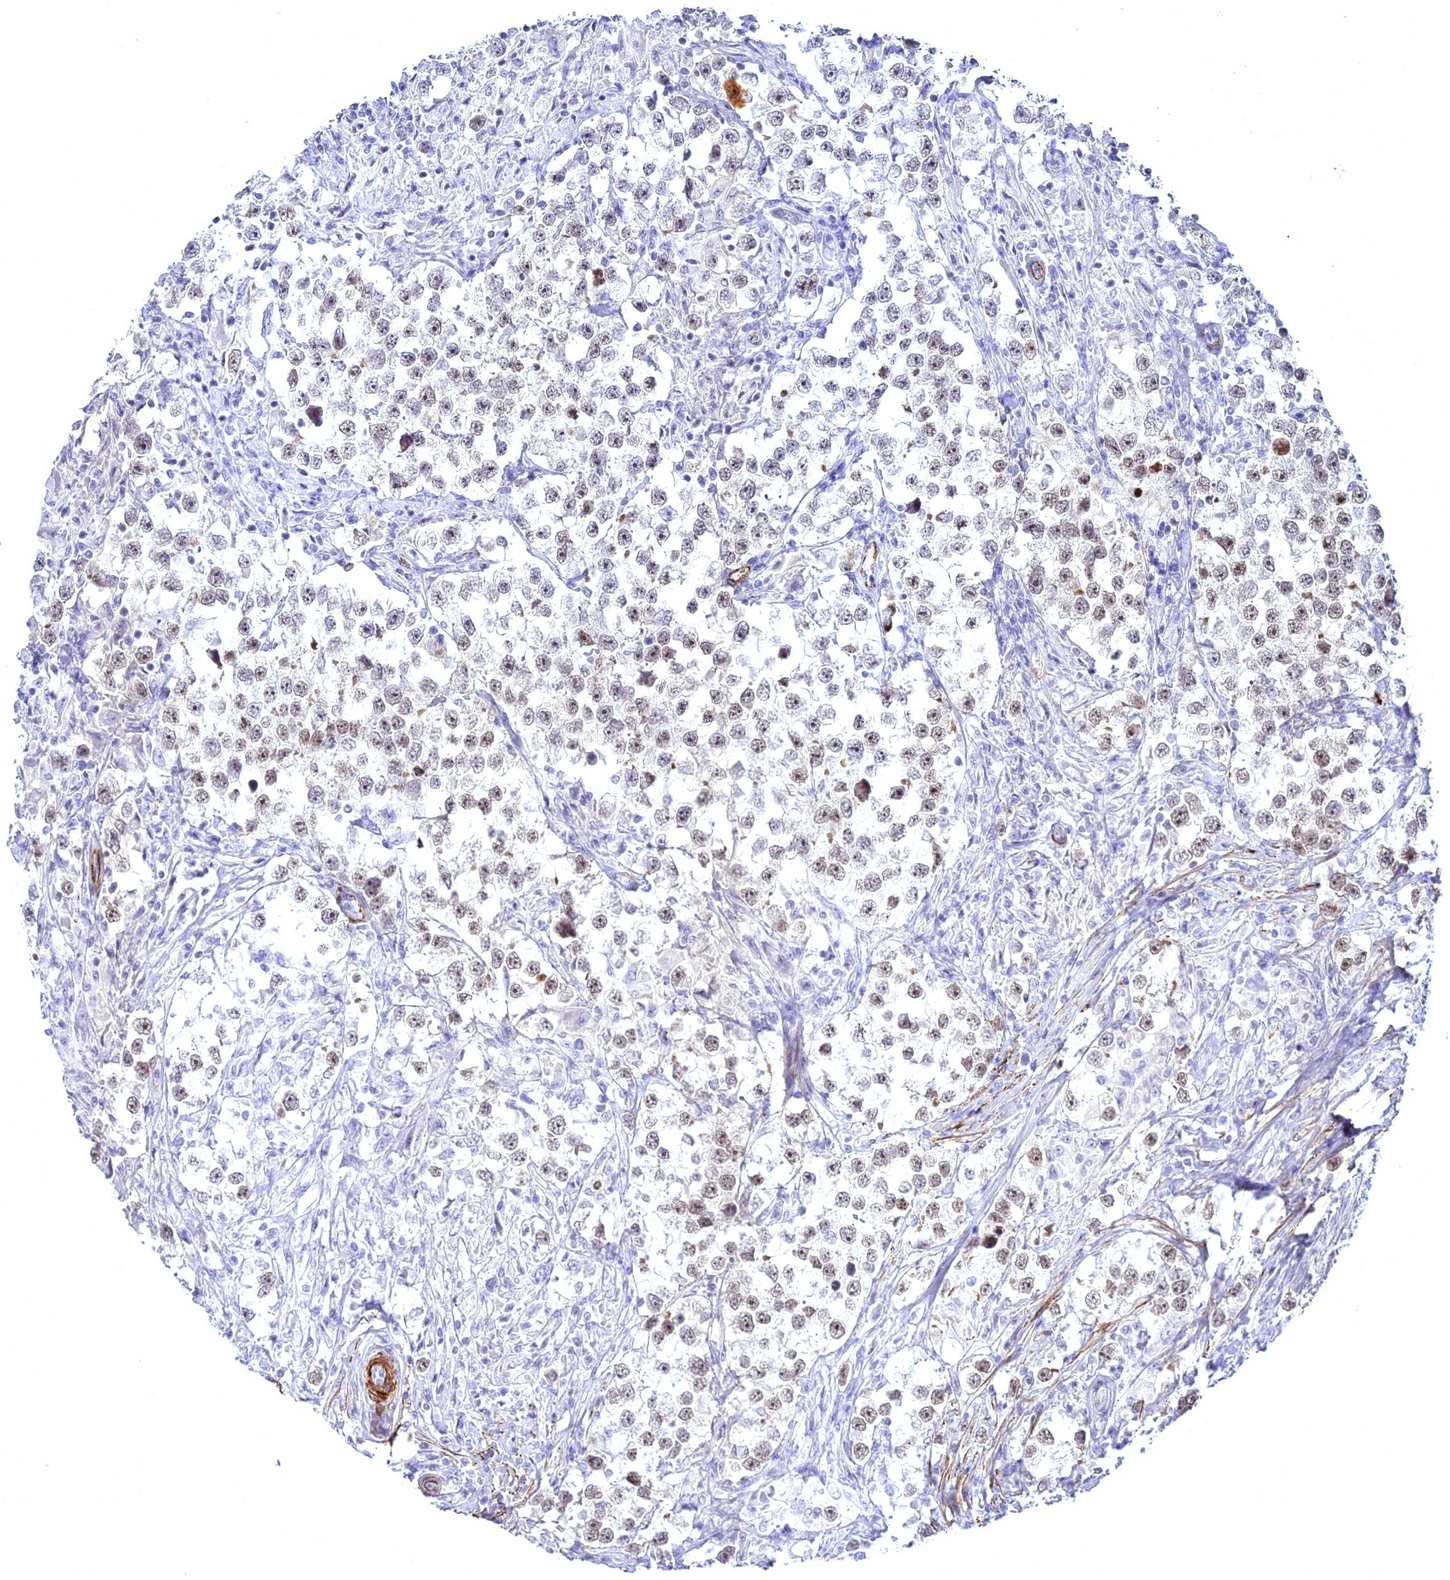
{"staining": {"intensity": "weak", "quantity": ">75%", "location": "nuclear"}, "tissue": "testis cancer", "cell_type": "Tumor cells", "image_type": "cancer", "snomed": [{"axis": "morphology", "description": "Seminoma, NOS"}, {"axis": "topography", "description": "Testis"}], "caption": "Immunohistochemical staining of seminoma (testis) displays weak nuclear protein staining in about >75% of tumor cells. (DAB (3,3'-diaminobenzidine) IHC with brightfield microscopy, high magnification).", "gene": "CENPV", "patient": {"sex": "male", "age": 46}}